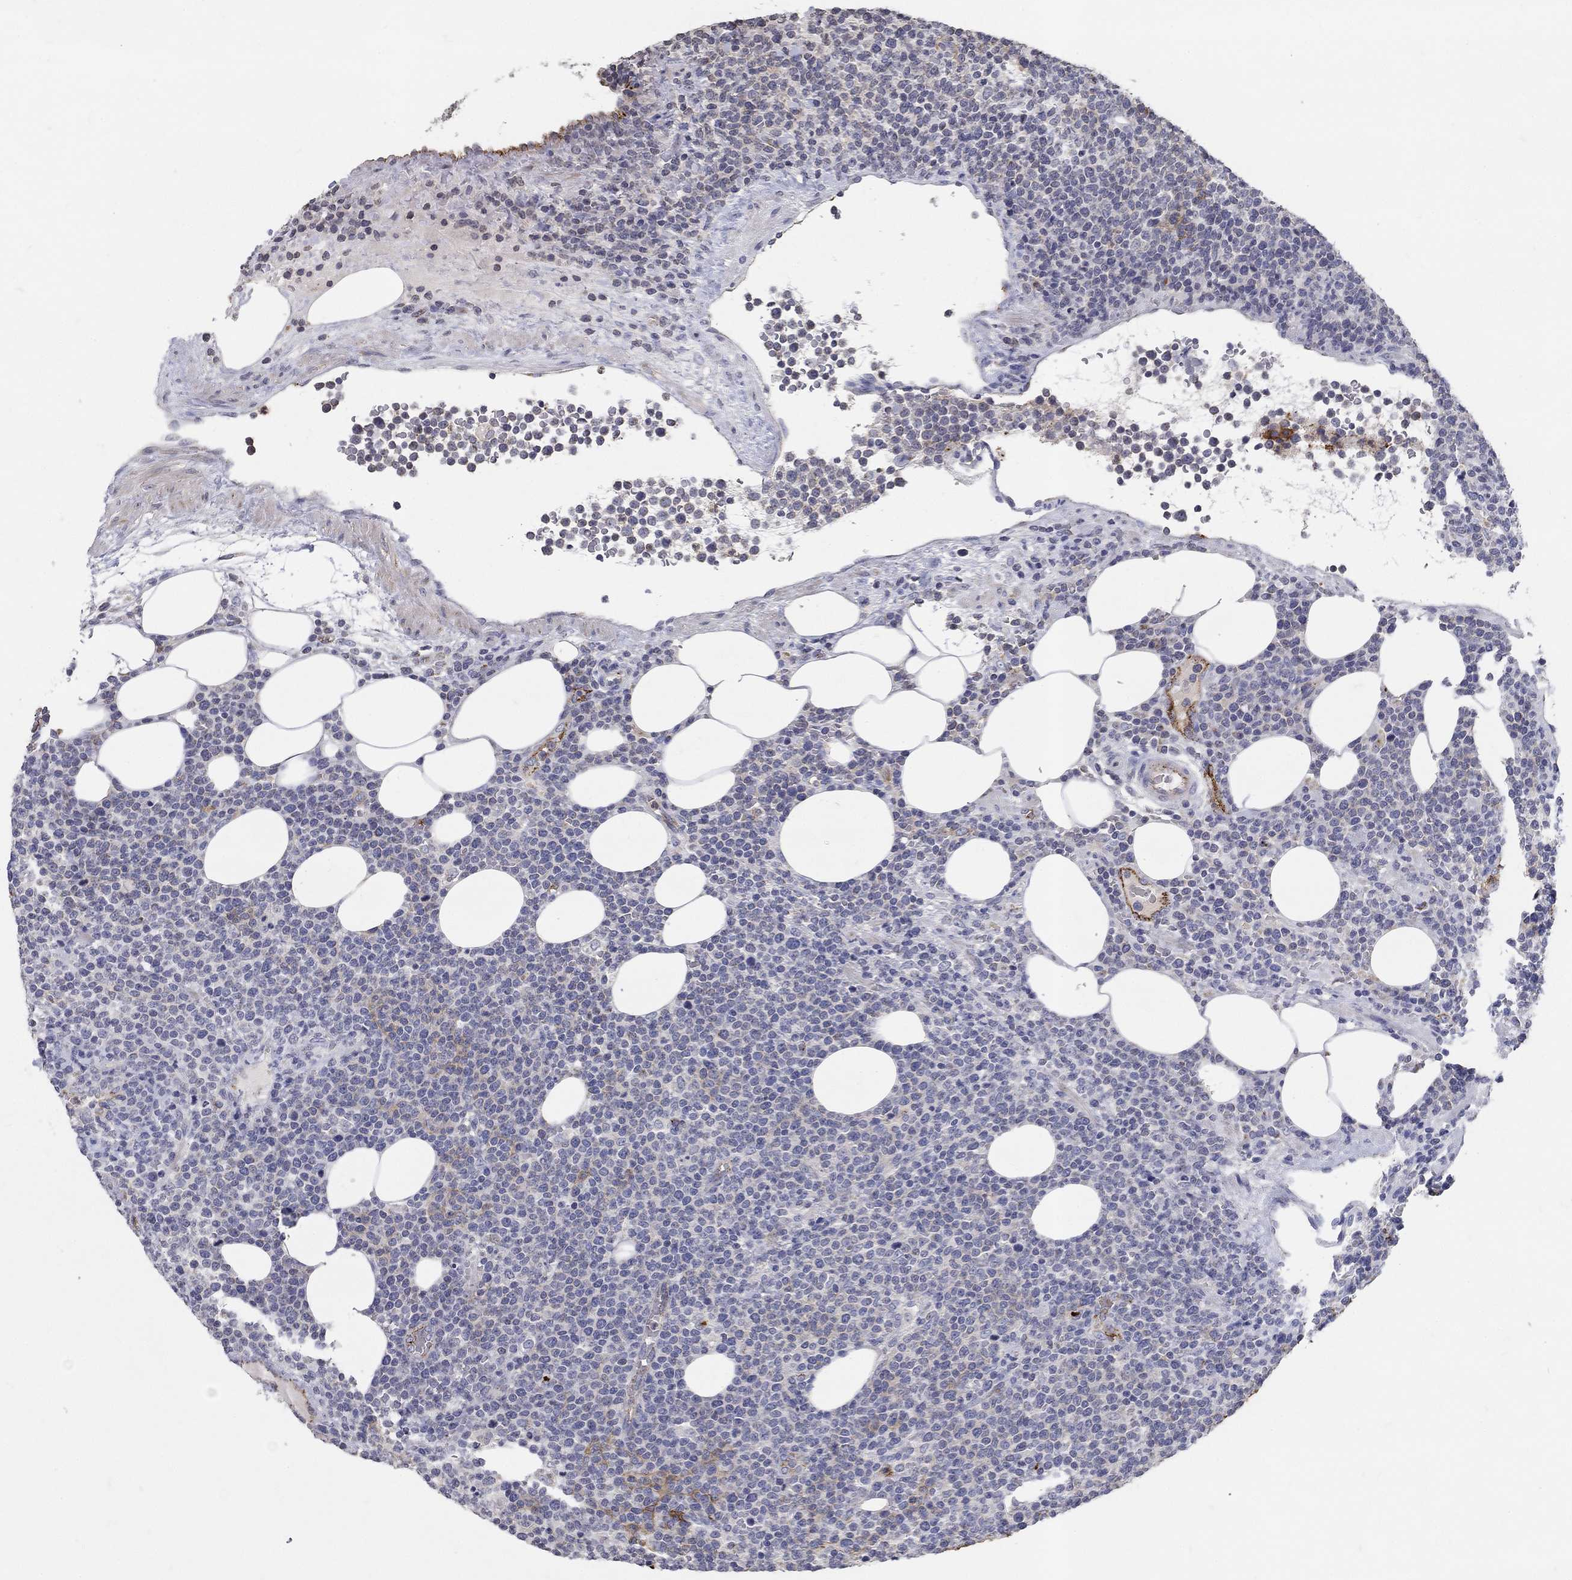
{"staining": {"intensity": "negative", "quantity": "none", "location": "none"}, "tissue": "lymphoma", "cell_type": "Tumor cells", "image_type": "cancer", "snomed": [{"axis": "morphology", "description": "Malignant lymphoma, non-Hodgkin's type, High grade"}, {"axis": "topography", "description": "Lymph node"}], "caption": "Immunohistochemistry of human lymphoma demonstrates no positivity in tumor cells. Brightfield microscopy of immunohistochemistry (IHC) stained with DAB (brown) and hematoxylin (blue), captured at high magnification.", "gene": "TINAG", "patient": {"sex": "male", "age": 61}}